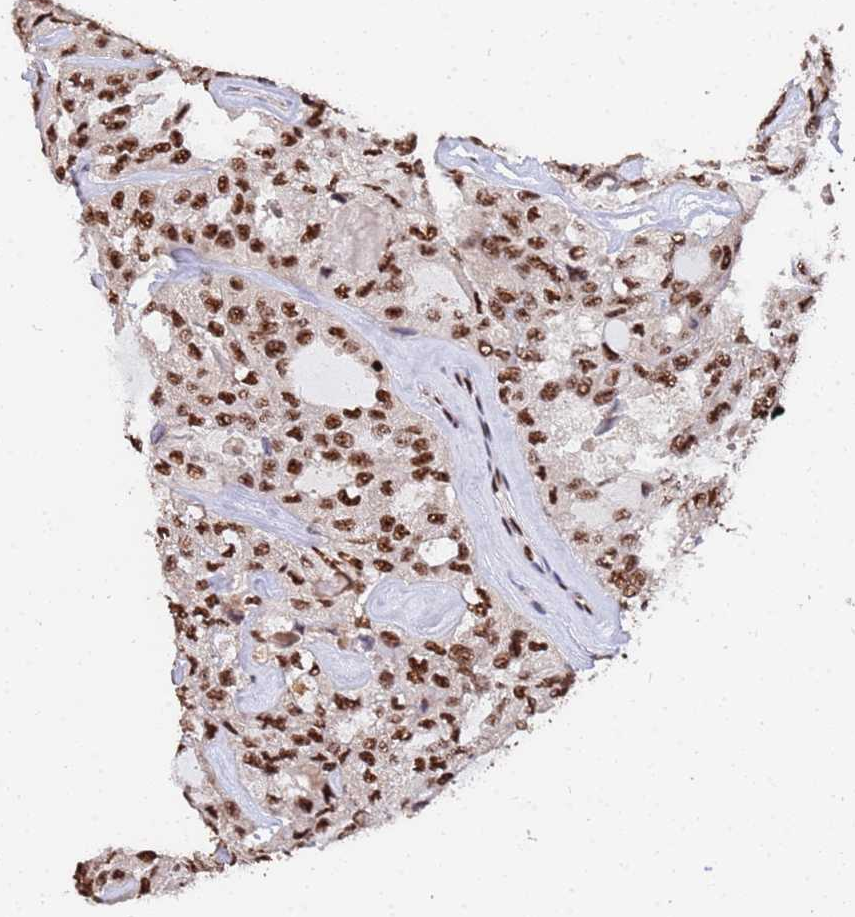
{"staining": {"intensity": "strong", "quantity": ">75%", "location": "nuclear"}, "tissue": "thyroid cancer", "cell_type": "Tumor cells", "image_type": "cancer", "snomed": [{"axis": "morphology", "description": "Follicular adenoma carcinoma, NOS"}, {"axis": "topography", "description": "Thyroid gland"}], "caption": "Brown immunohistochemical staining in human follicular adenoma carcinoma (thyroid) displays strong nuclear staining in approximately >75% of tumor cells. (Brightfield microscopy of DAB IHC at high magnification).", "gene": "SF3B2", "patient": {"sex": "male", "age": 75}}